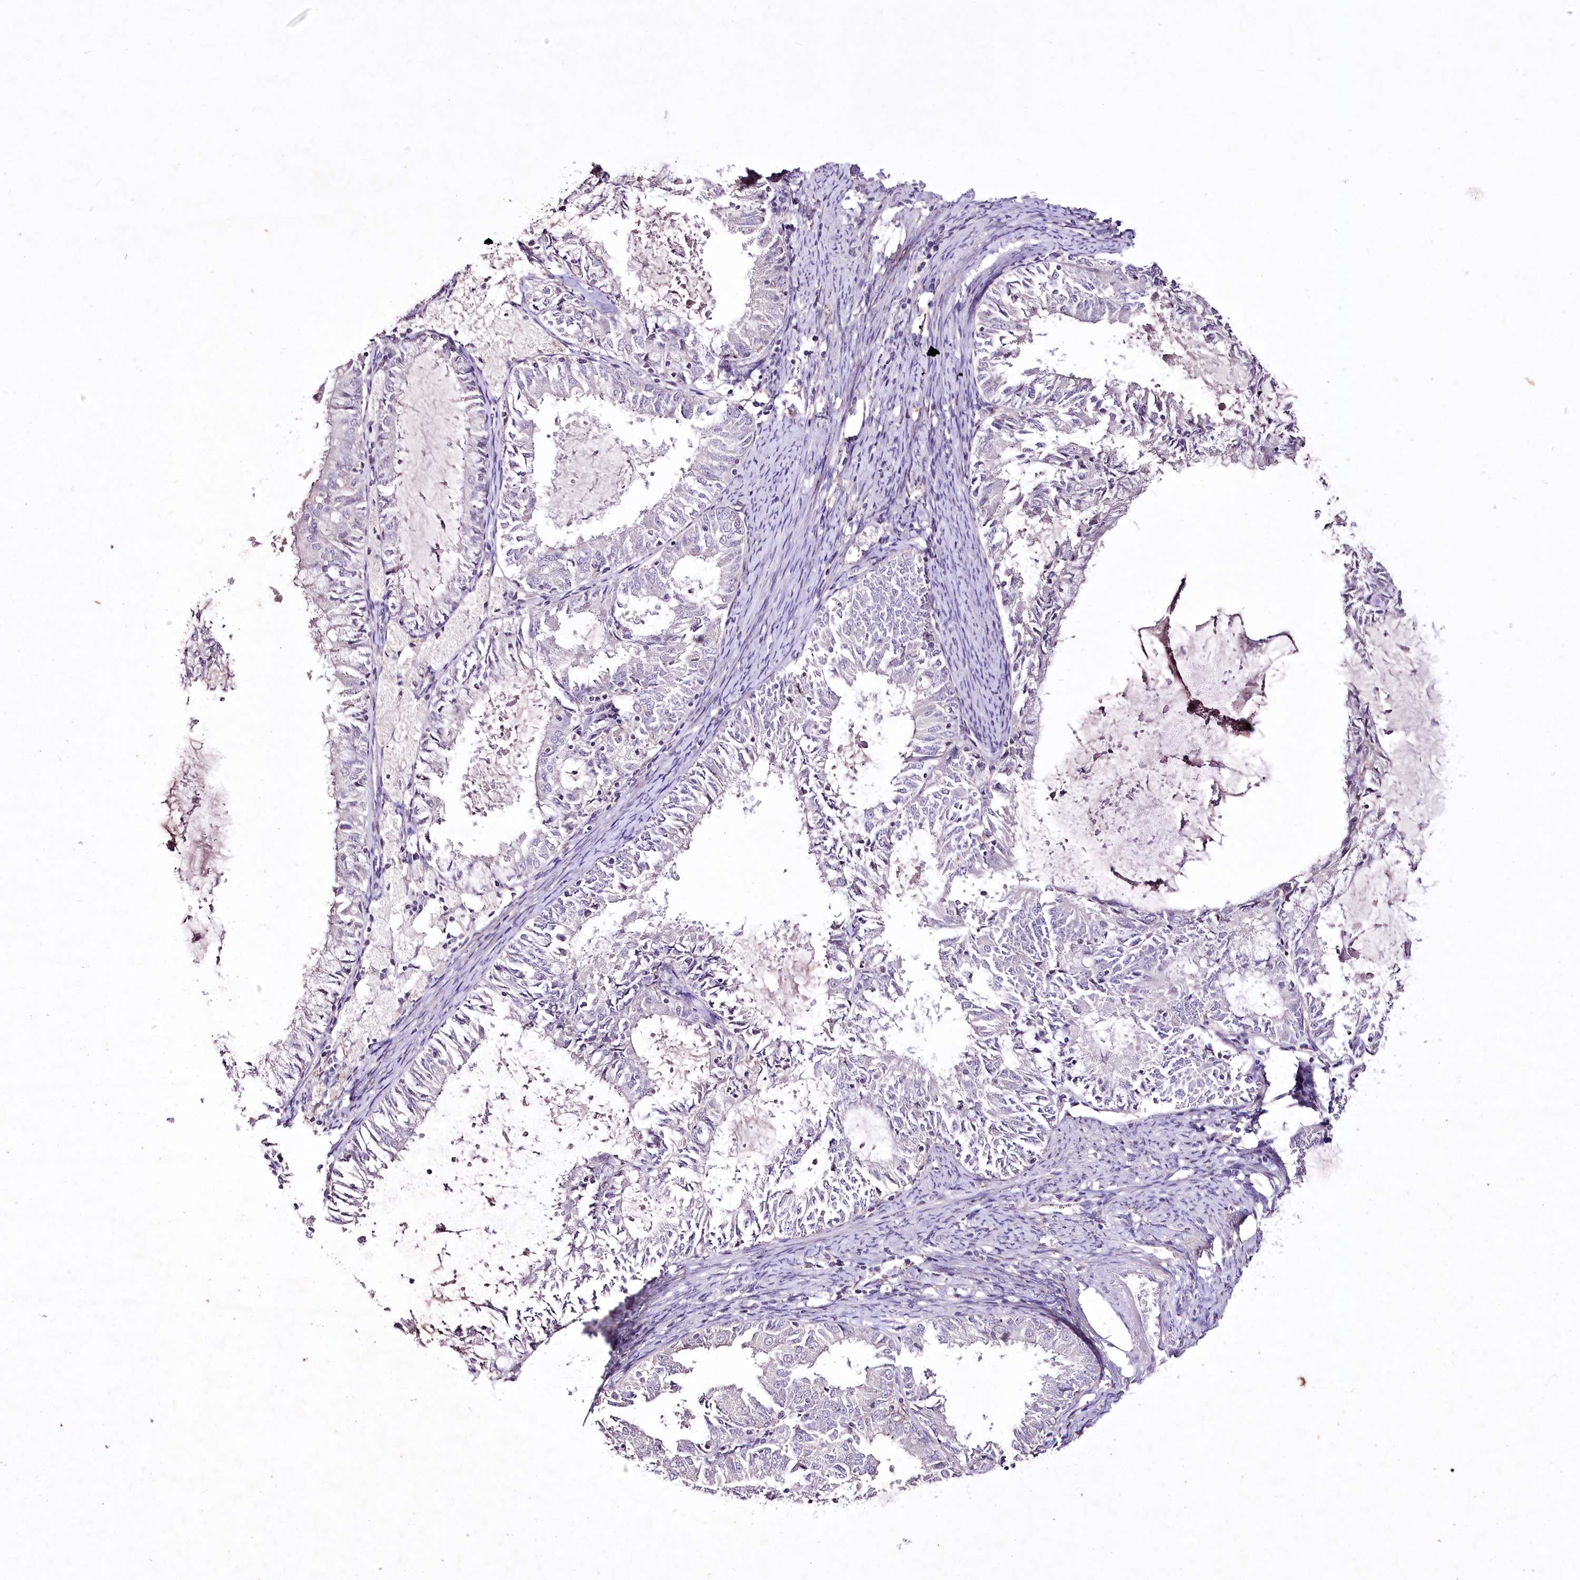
{"staining": {"intensity": "negative", "quantity": "none", "location": "none"}, "tissue": "endometrial cancer", "cell_type": "Tumor cells", "image_type": "cancer", "snomed": [{"axis": "morphology", "description": "Adenocarcinoma, NOS"}, {"axis": "topography", "description": "Endometrium"}], "caption": "High power microscopy micrograph of an immunohistochemistry histopathology image of adenocarcinoma (endometrial), revealing no significant positivity in tumor cells. (DAB (3,3'-diaminobenzidine) immunohistochemistry (IHC) with hematoxylin counter stain).", "gene": "ENPP1", "patient": {"sex": "female", "age": 57}}